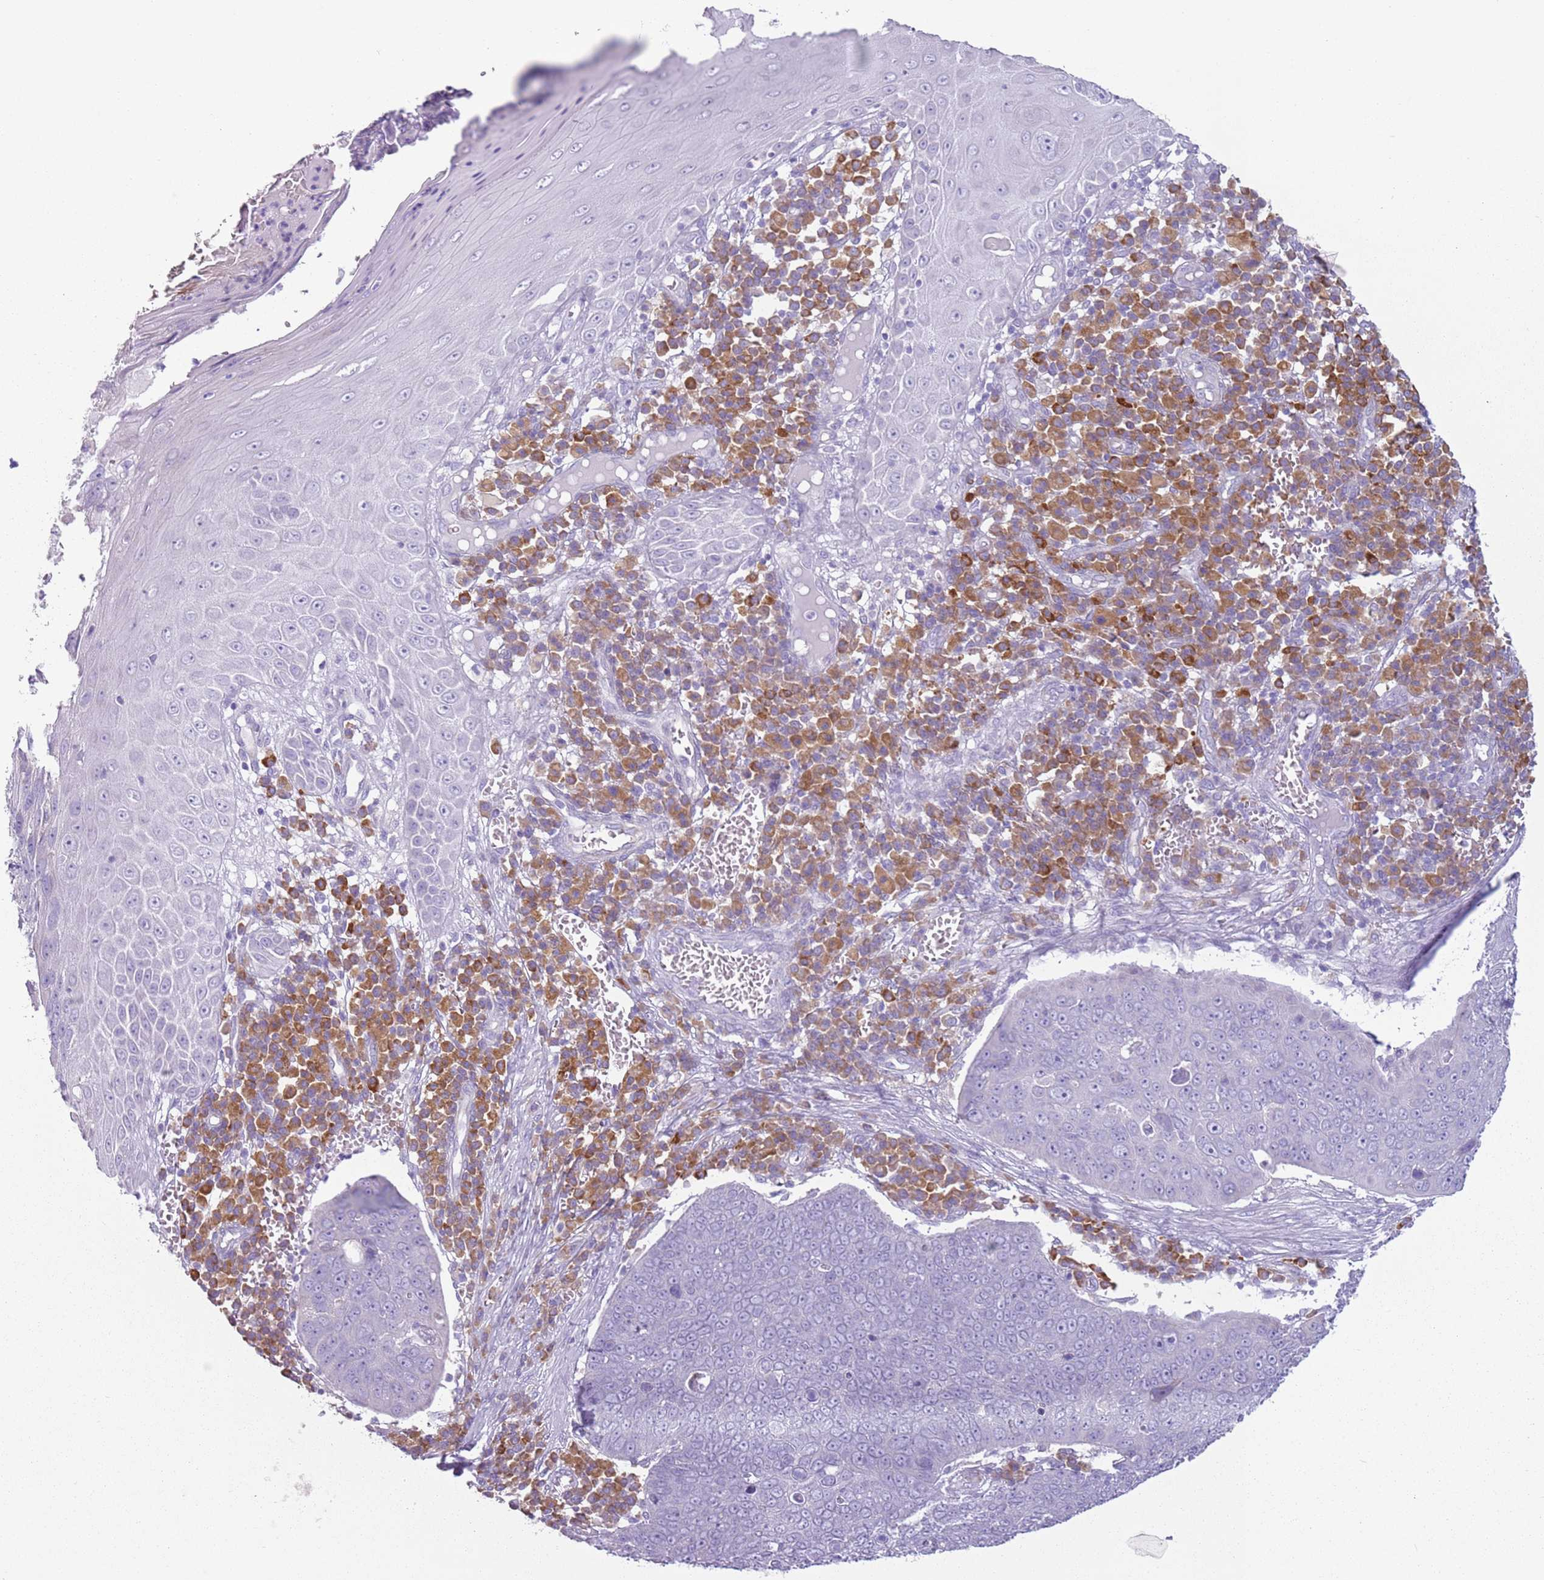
{"staining": {"intensity": "negative", "quantity": "none", "location": "none"}, "tissue": "skin cancer", "cell_type": "Tumor cells", "image_type": "cancer", "snomed": [{"axis": "morphology", "description": "Squamous cell carcinoma, NOS"}, {"axis": "topography", "description": "Skin"}], "caption": "Immunohistochemistry of human skin cancer reveals no positivity in tumor cells.", "gene": "HYOU1", "patient": {"sex": "male", "age": 71}}